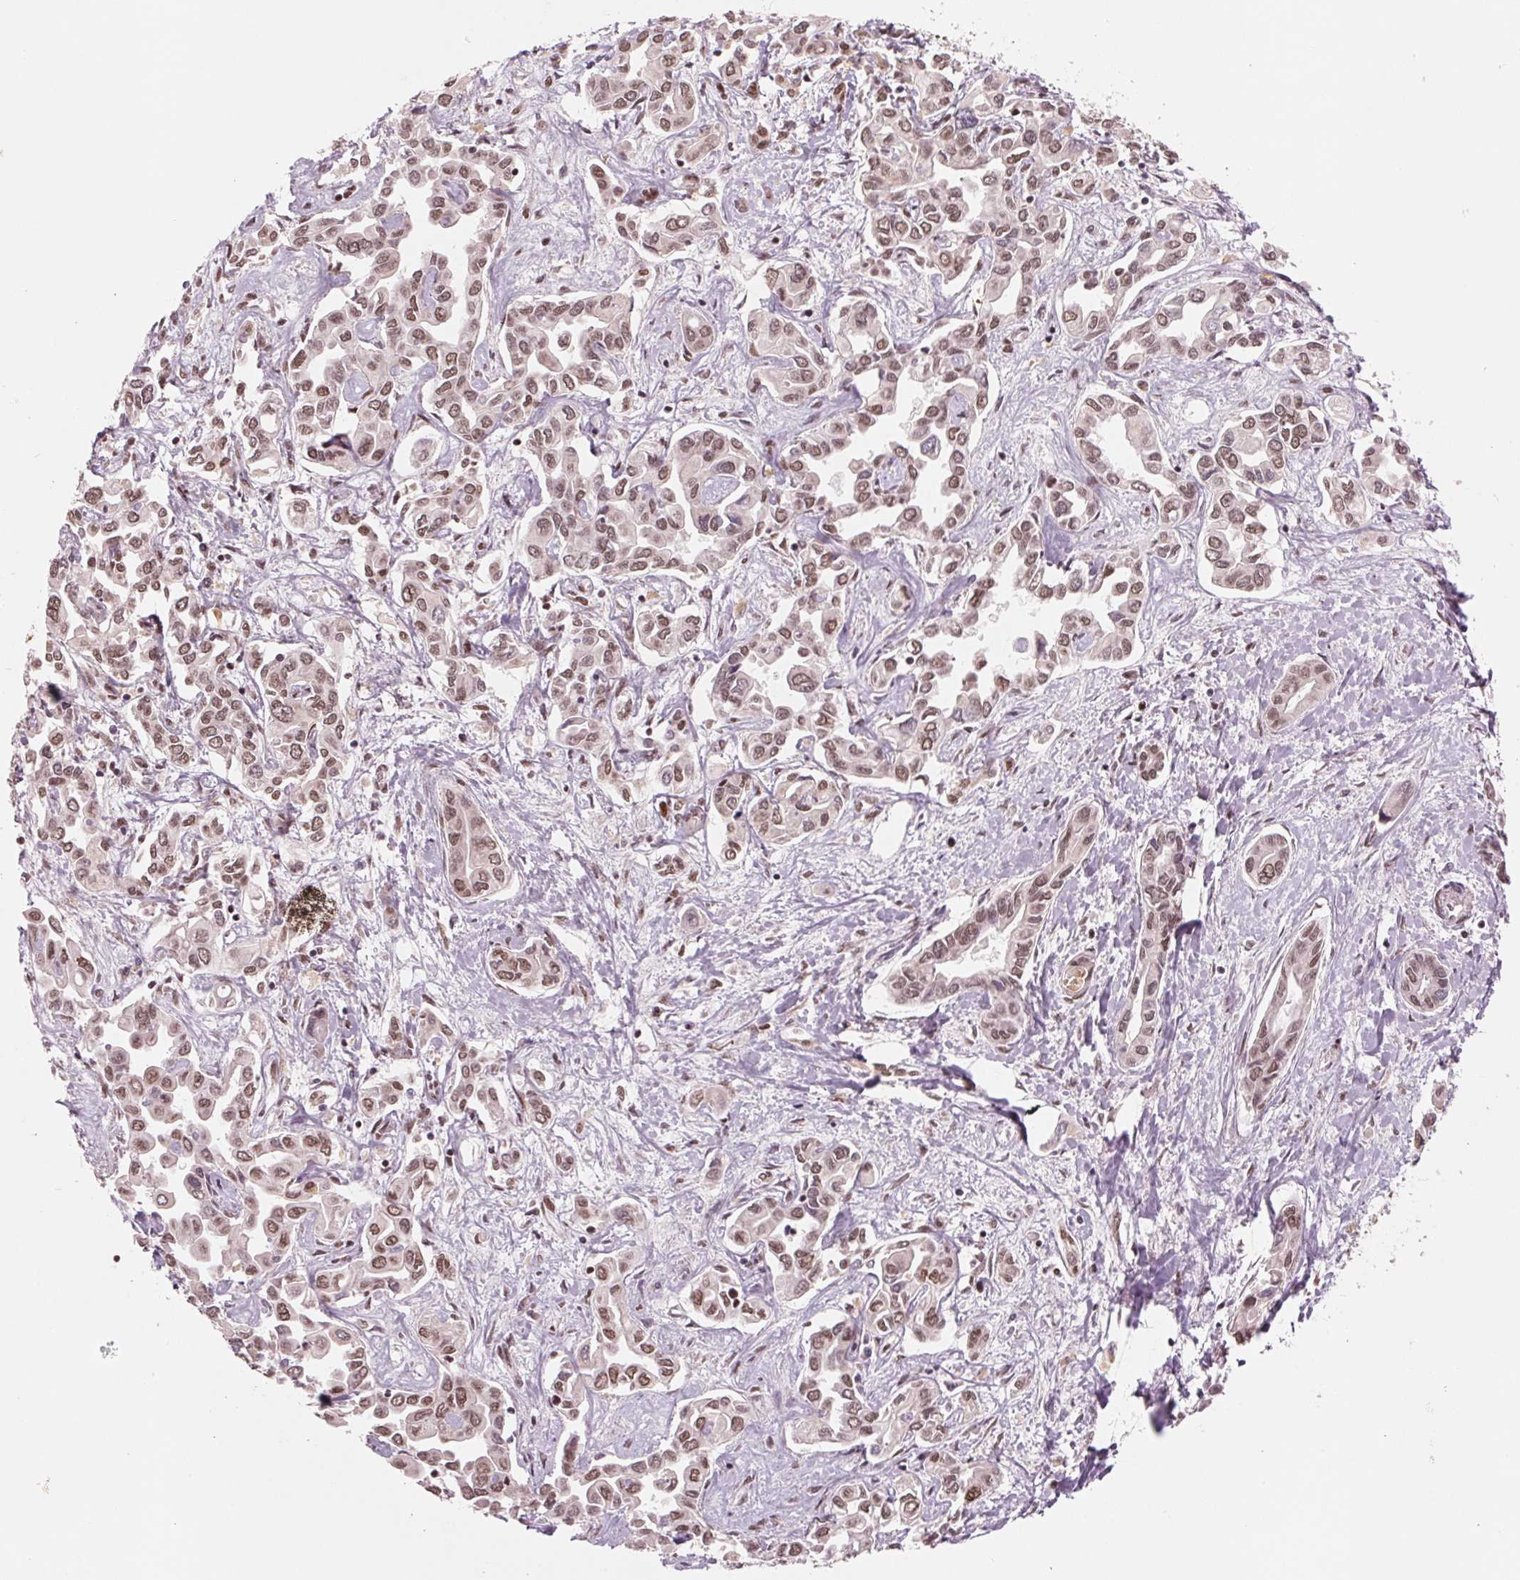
{"staining": {"intensity": "moderate", "quantity": ">75%", "location": "nuclear"}, "tissue": "liver cancer", "cell_type": "Tumor cells", "image_type": "cancer", "snomed": [{"axis": "morphology", "description": "Cholangiocarcinoma"}, {"axis": "topography", "description": "Liver"}], "caption": "Human liver cancer stained for a protein (brown) demonstrates moderate nuclear positive positivity in about >75% of tumor cells.", "gene": "TTLL9", "patient": {"sex": "female", "age": 64}}